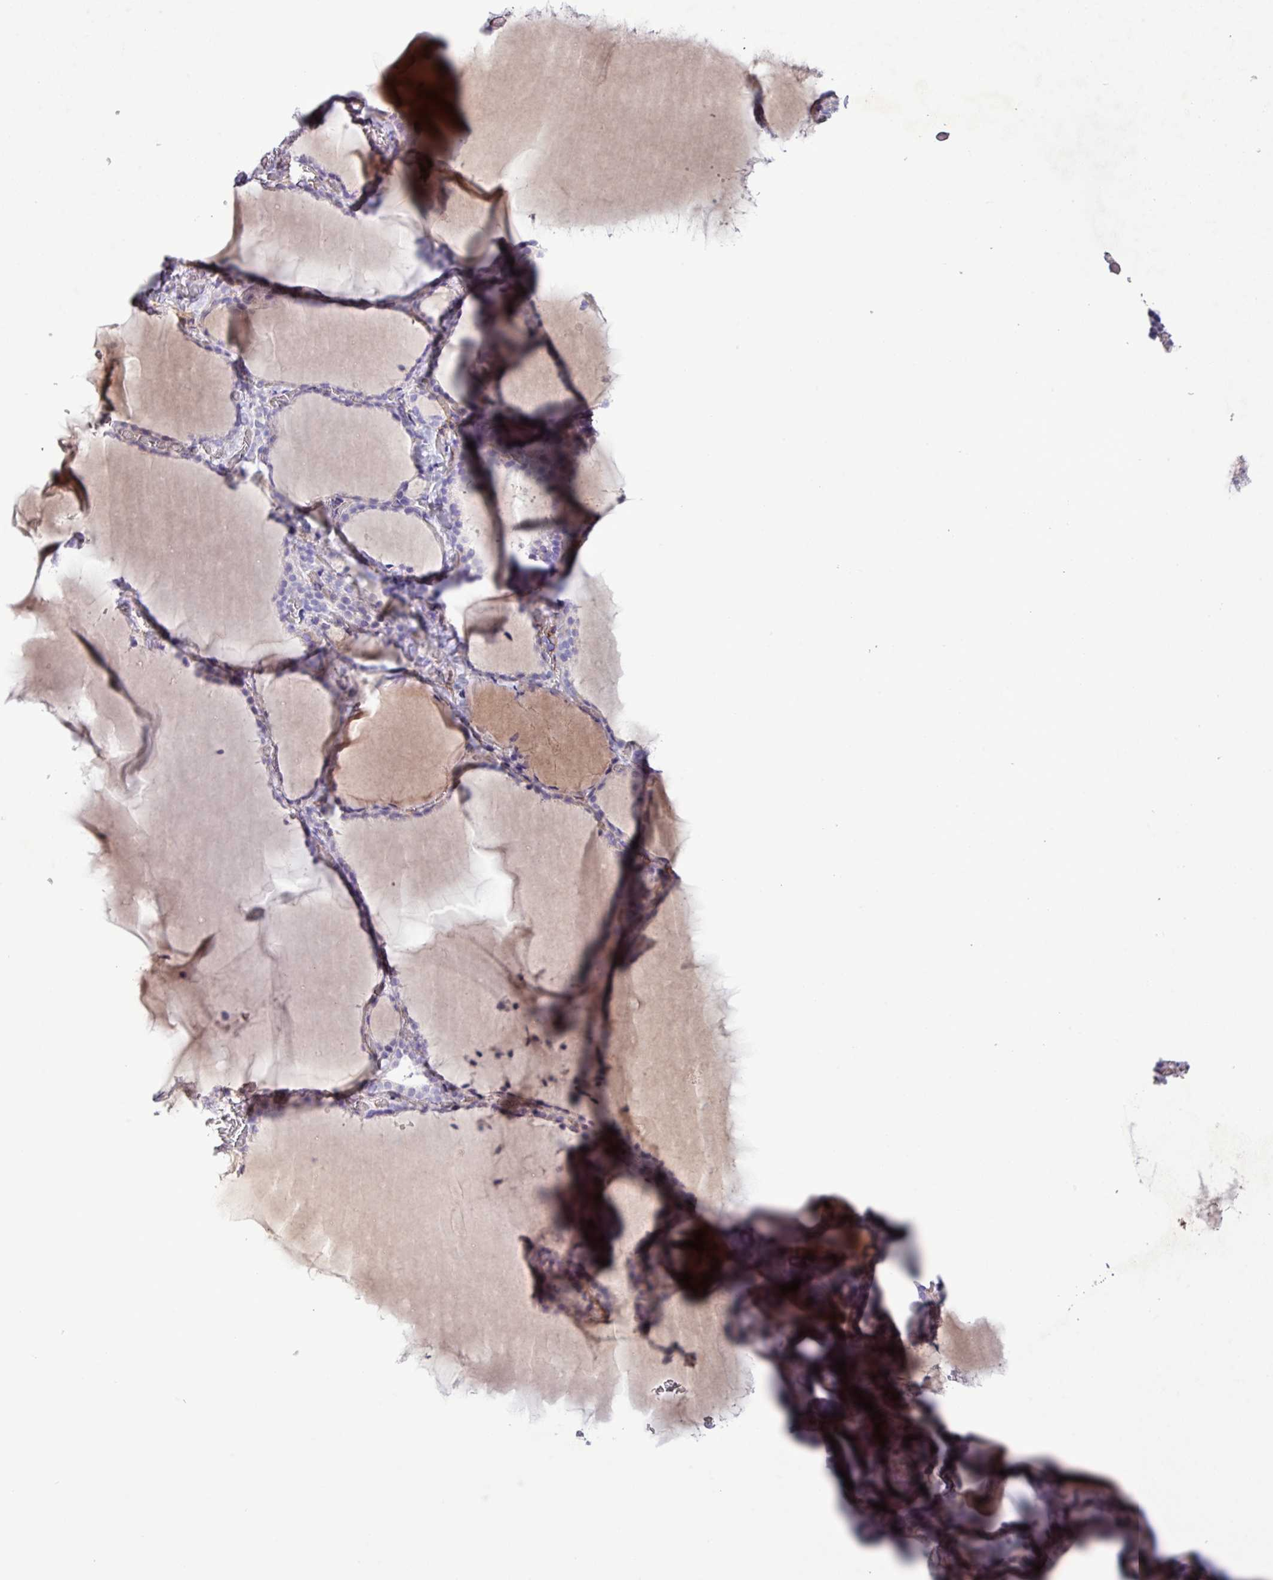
{"staining": {"intensity": "negative", "quantity": "none", "location": "none"}, "tissue": "thyroid gland", "cell_type": "Glandular cells", "image_type": "normal", "snomed": [{"axis": "morphology", "description": "Normal tissue, NOS"}, {"axis": "topography", "description": "Thyroid gland"}], "caption": "Glandular cells are negative for protein expression in normal human thyroid gland. (Stains: DAB (3,3'-diaminobenzidine) IHC with hematoxylin counter stain, Microscopy: brightfield microscopy at high magnification).", "gene": "CD248", "patient": {"sex": "female", "age": 22}}